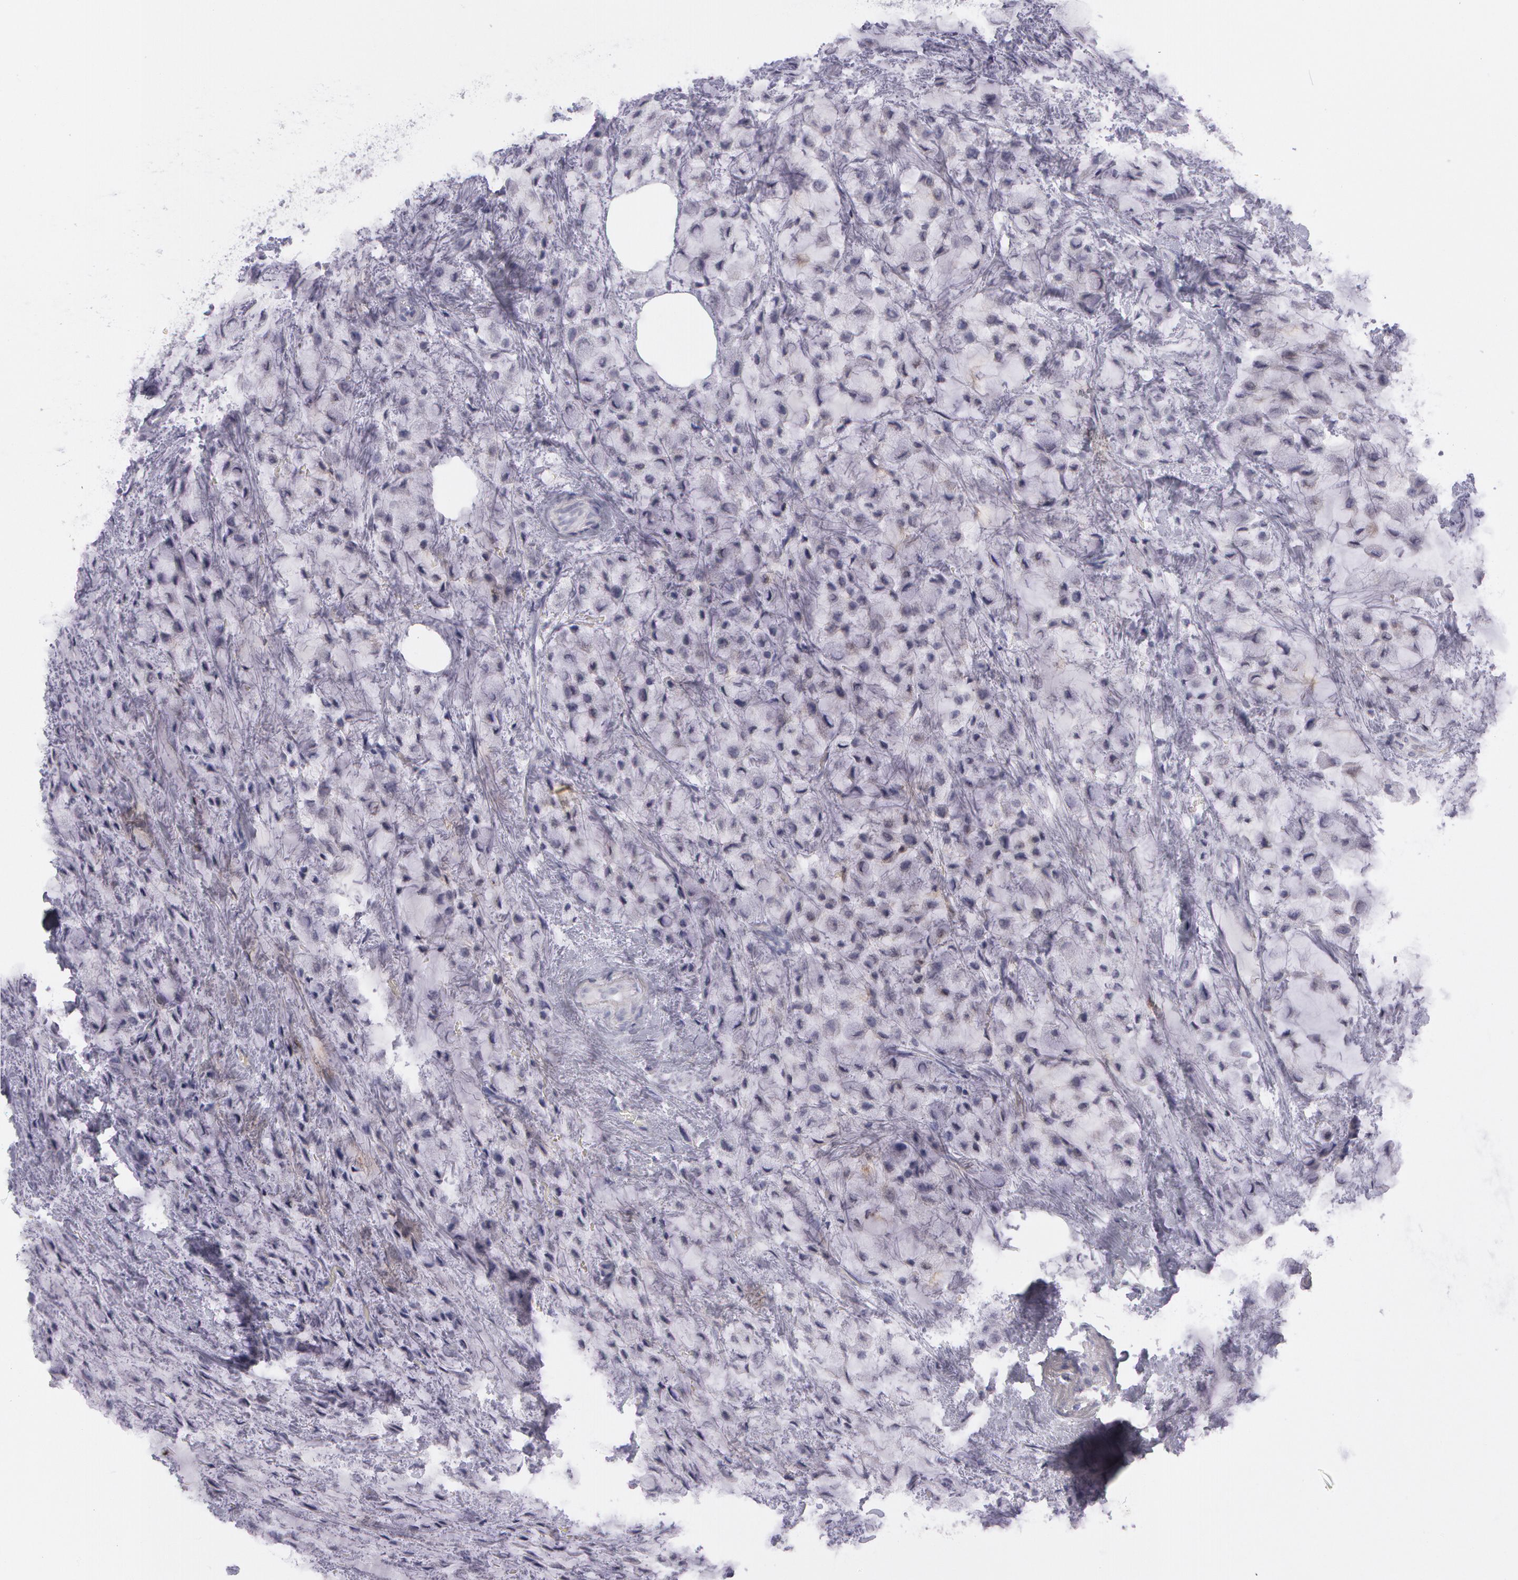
{"staining": {"intensity": "negative", "quantity": "none", "location": "none"}, "tissue": "breast cancer", "cell_type": "Tumor cells", "image_type": "cancer", "snomed": [{"axis": "morphology", "description": "Lobular carcinoma"}, {"axis": "topography", "description": "Breast"}], "caption": "Breast cancer (lobular carcinoma) was stained to show a protein in brown. There is no significant expression in tumor cells.", "gene": "IL1RN", "patient": {"sex": "female", "age": 85}}